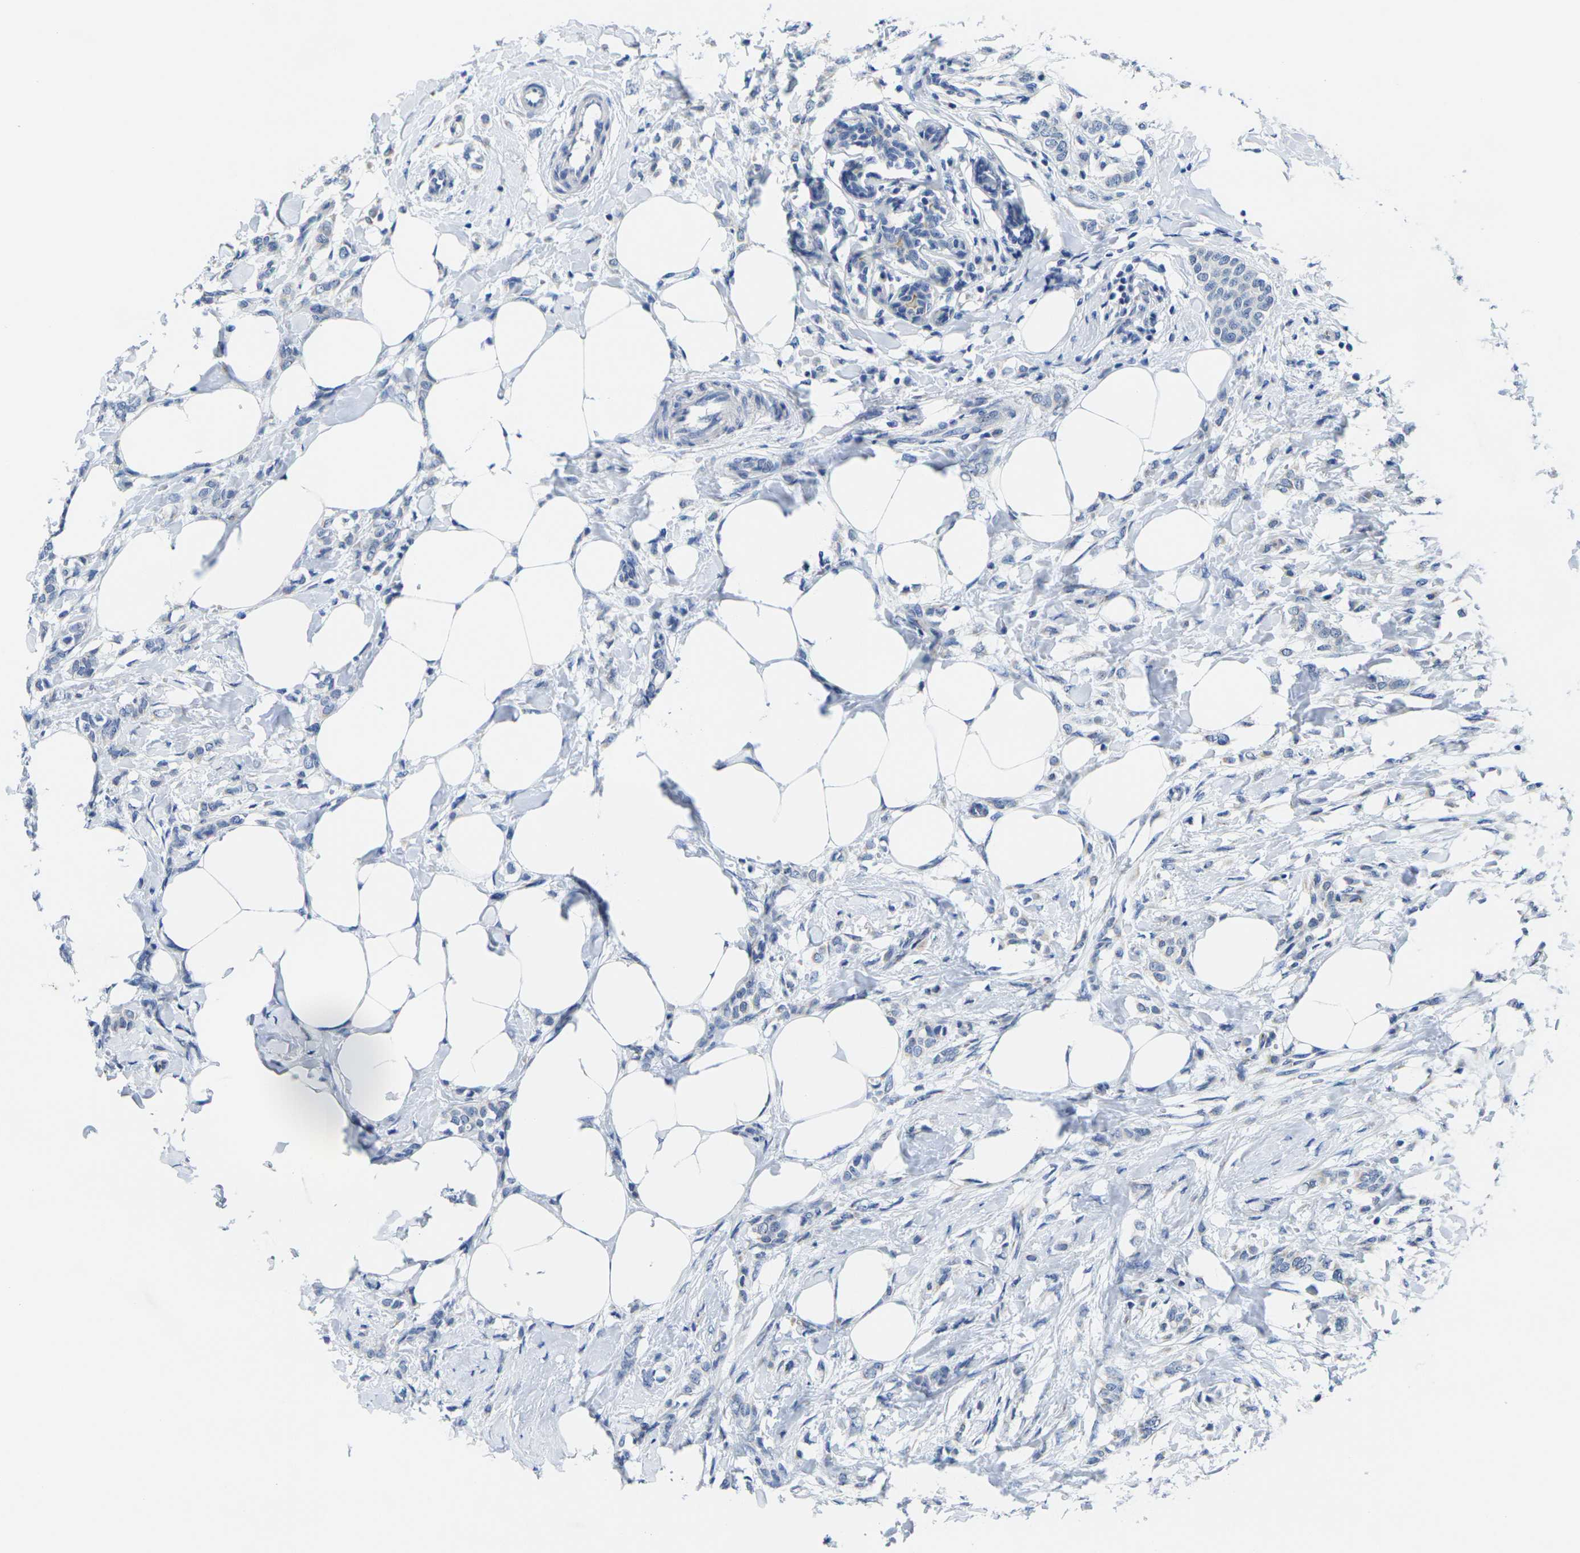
{"staining": {"intensity": "negative", "quantity": "none", "location": "none"}, "tissue": "breast cancer", "cell_type": "Tumor cells", "image_type": "cancer", "snomed": [{"axis": "morphology", "description": "Lobular carcinoma, in situ"}, {"axis": "morphology", "description": "Lobular carcinoma"}, {"axis": "topography", "description": "Breast"}], "caption": "IHC histopathology image of breast cancer stained for a protein (brown), which displays no expression in tumor cells. The staining was performed using DAB to visualize the protein expression in brown, while the nuclei were stained in blue with hematoxylin (Magnification: 20x).", "gene": "CRK", "patient": {"sex": "female", "age": 41}}